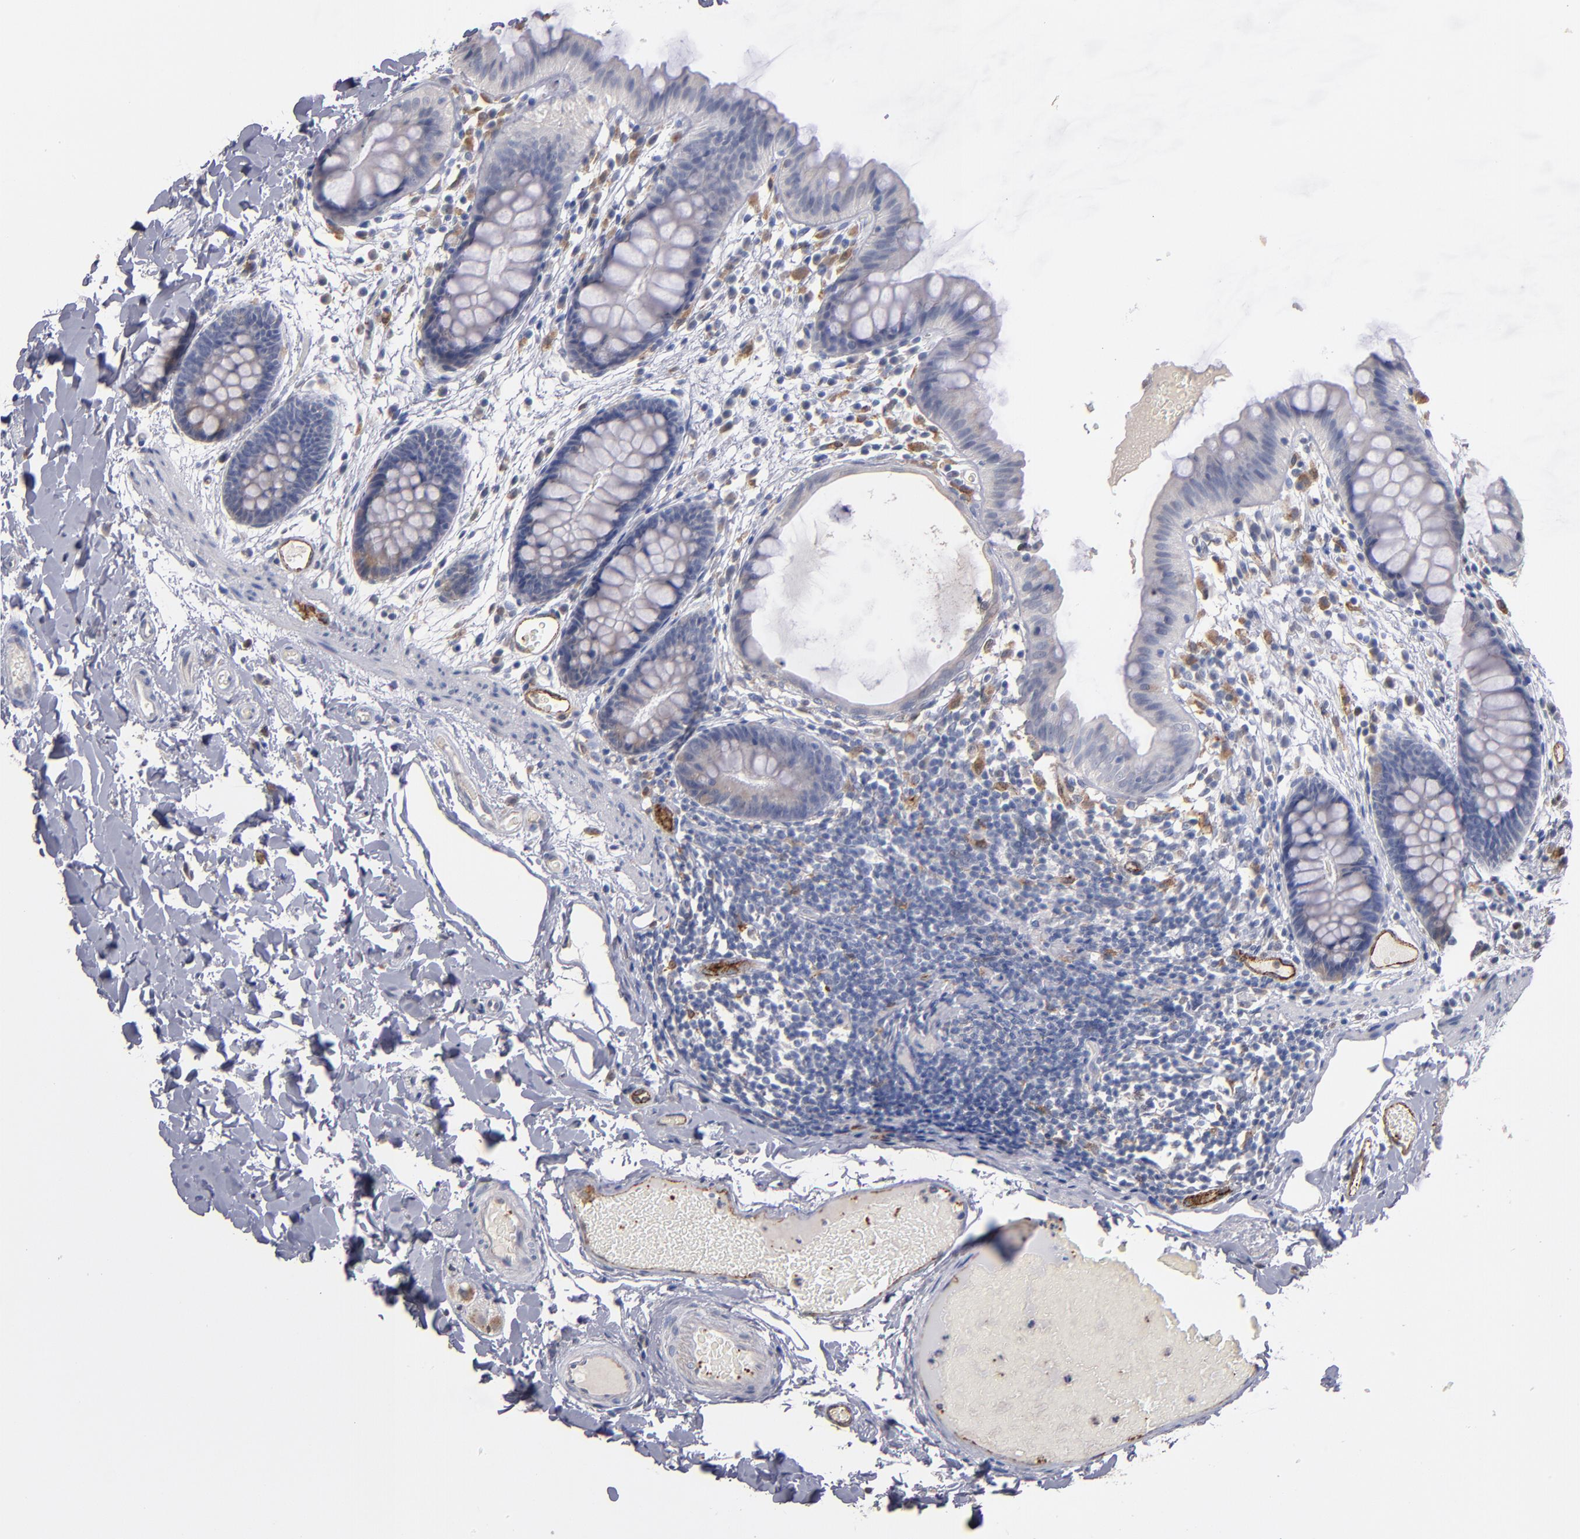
{"staining": {"intensity": "moderate", "quantity": "<25%", "location": "cytoplasmic/membranous"}, "tissue": "colon", "cell_type": "Endothelial cells", "image_type": "normal", "snomed": [{"axis": "morphology", "description": "Normal tissue, NOS"}, {"axis": "topography", "description": "Smooth muscle"}, {"axis": "topography", "description": "Colon"}], "caption": "High-power microscopy captured an immunohistochemistry (IHC) photomicrograph of benign colon, revealing moderate cytoplasmic/membranous expression in about <25% of endothelial cells.", "gene": "SELP", "patient": {"sex": "male", "age": 67}}